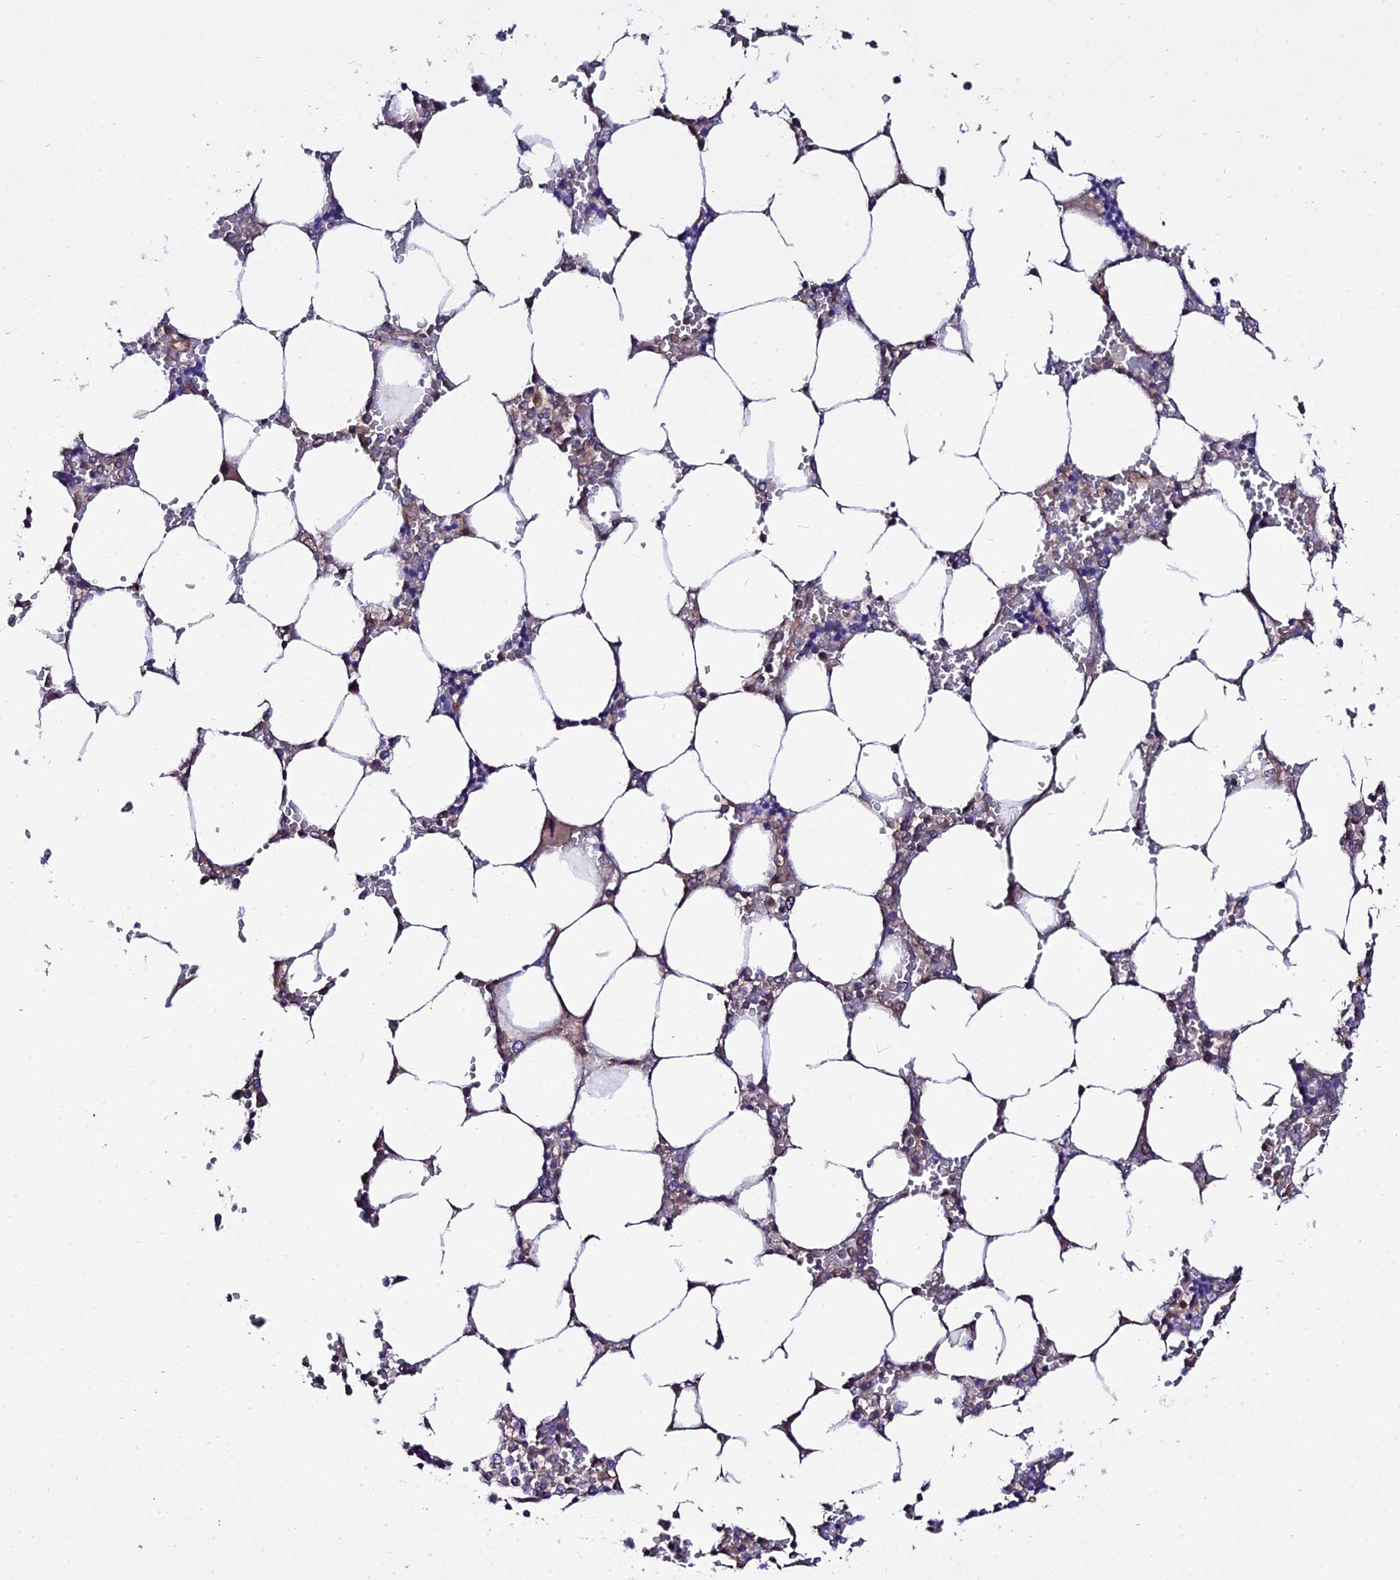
{"staining": {"intensity": "negative", "quantity": "none", "location": "none"}, "tissue": "bone marrow", "cell_type": "Hematopoietic cells", "image_type": "normal", "snomed": [{"axis": "morphology", "description": "Normal tissue, NOS"}, {"axis": "topography", "description": "Bone marrow"}], "caption": "Protein analysis of benign bone marrow reveals no significant expression in hematopoietic cells. Nuclei are stained in blue.", "gene": "ARL6IP1", "patient": {"sex": "male", "age": 64}}